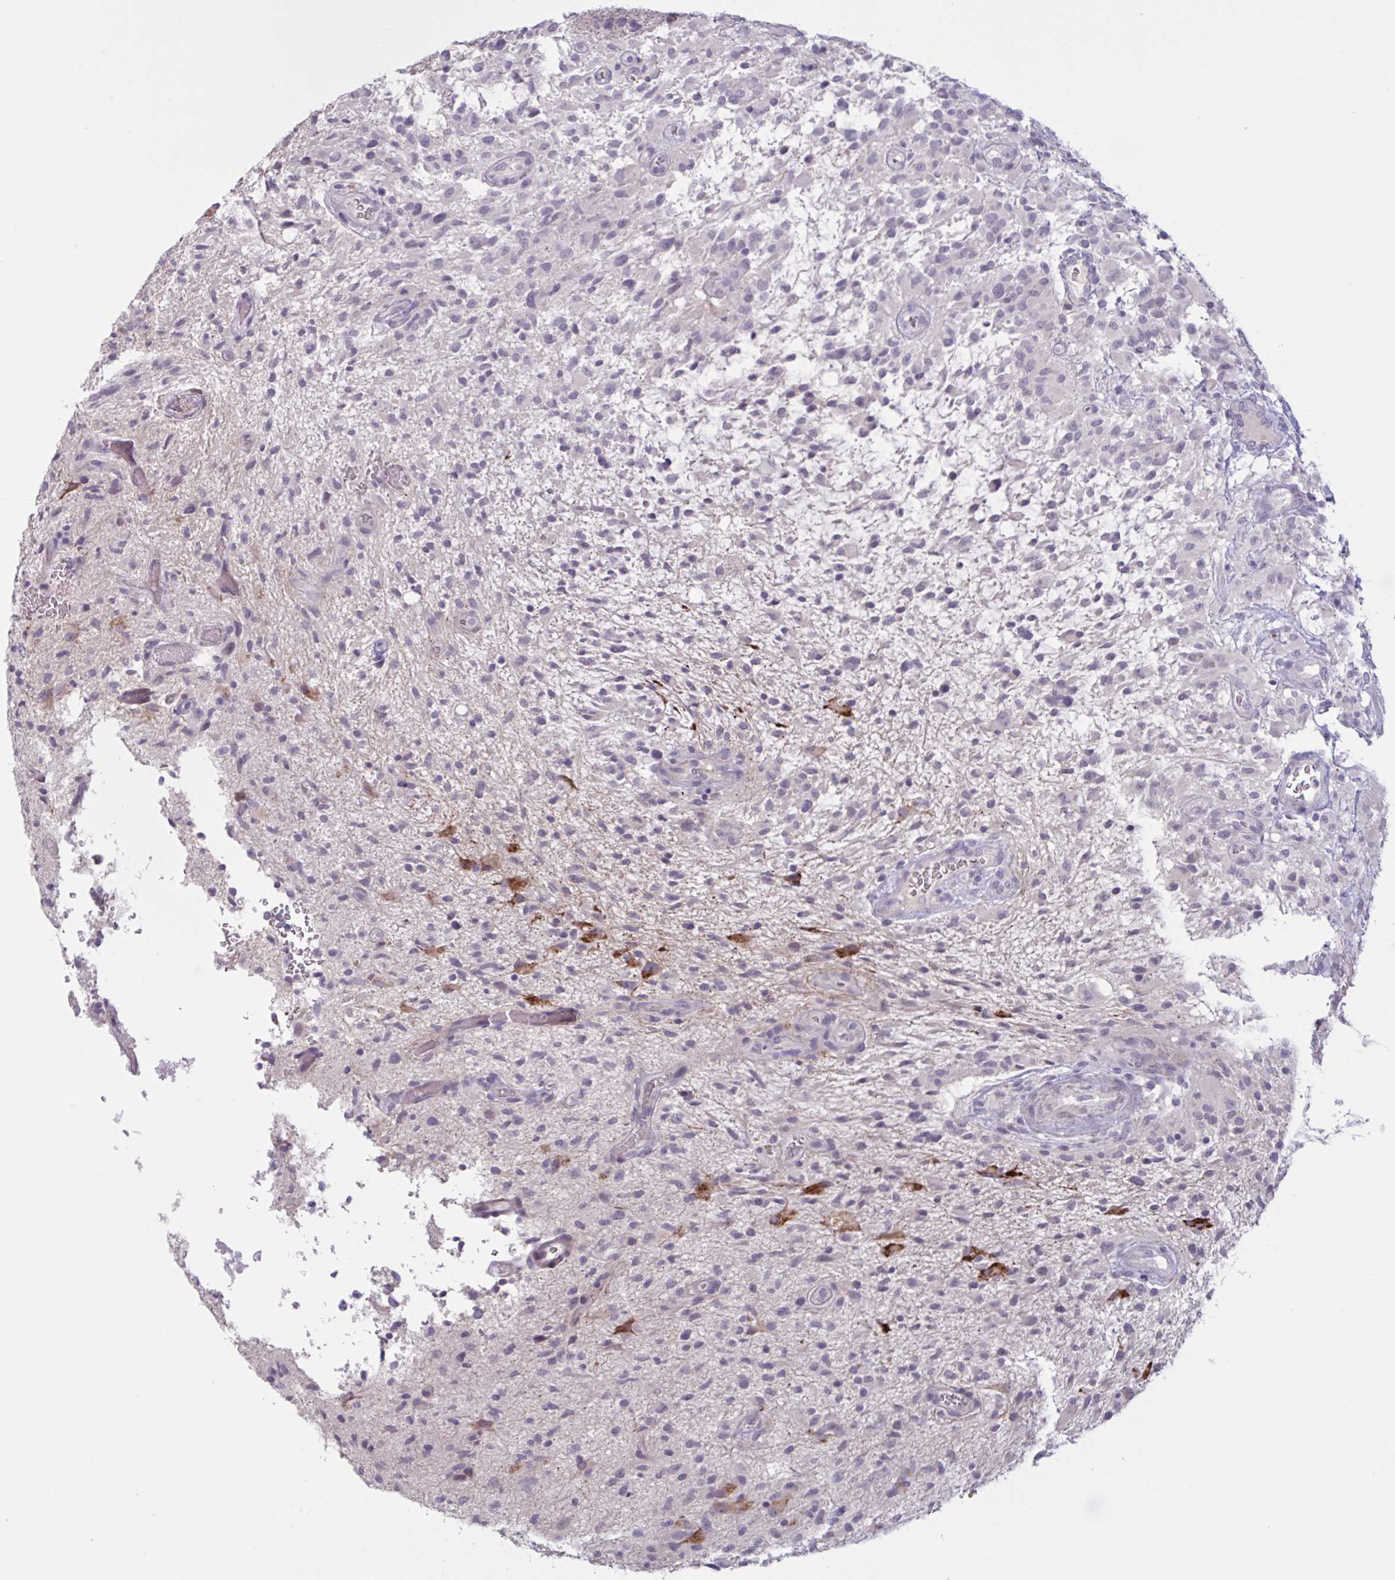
{"staining": {"intensity": "negative", "quantity": "none", "location": "none"}, "tissue": "glioma", "cell_type": "Tumor cells", "image_type": "cancer", "snomed": [{"axis": "morphology", "description": "Glioma, malignant, High grade"}, {"axis": "topography", "description": "Brain"}], "caption": "DAB immunohistochemical staining of malignant glioma (high-grade) displays no significant positivity in tumor cells.", "gene": "RFPL4B", "patient": {"sex": "male", "age": 71}}